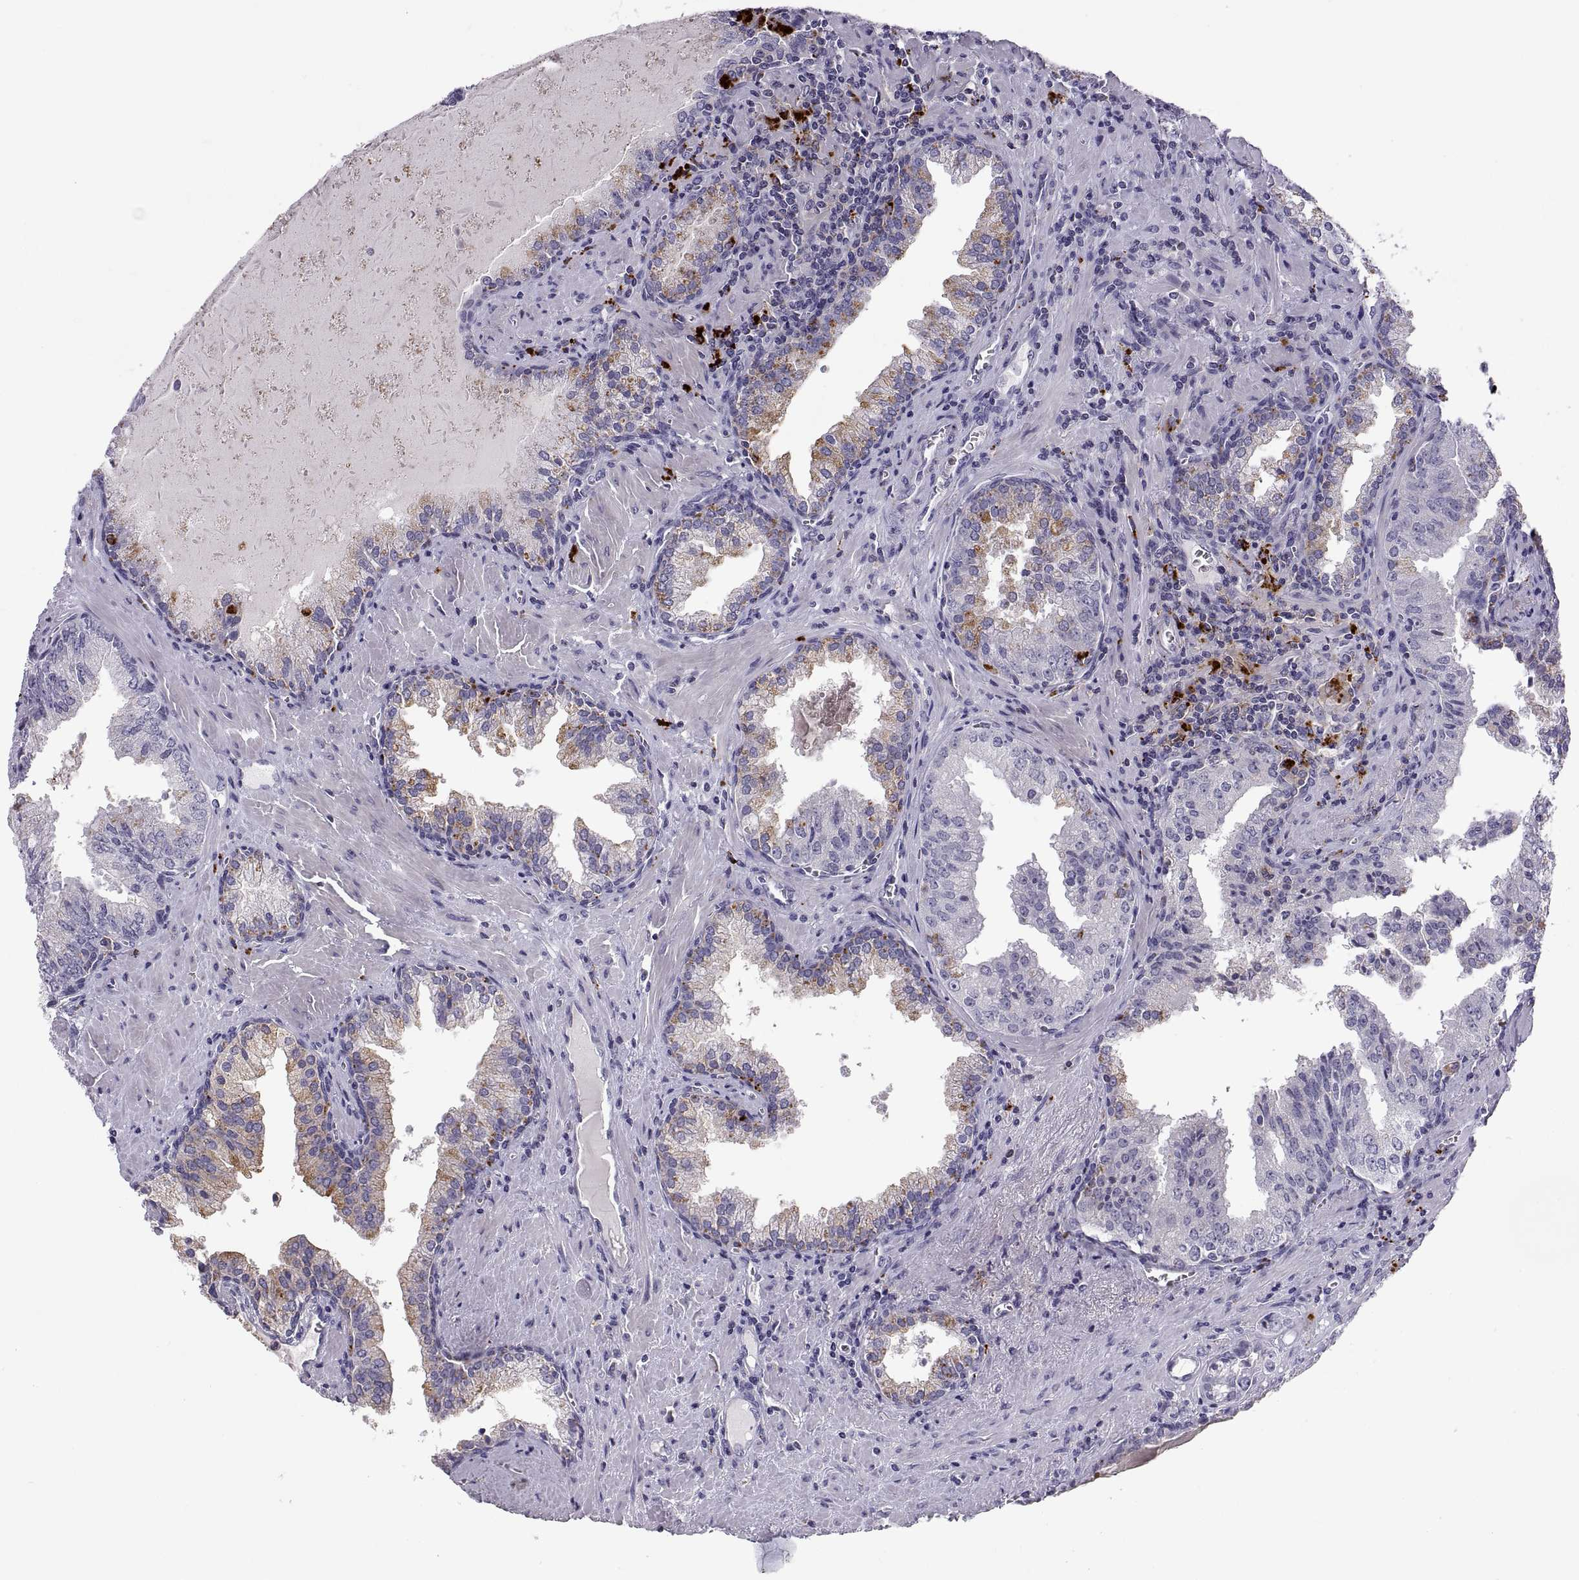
{"staining": {"intensity": "moderate", "quantity": "<25%", "location": "cytoplasmic/membranous"}, "tissue": "prostate cancer", "cell_type": "Tumor cells", "image_type": "cancer", "snomed": [{"axis": "morphology", "description": "Adenocarcinoma, High grade"}, {"axis": "topography", "description": "Prostate"}], "caption": "IHC (DAB) staining of adenocarcinoma (high-grade) (prostate) exhibits moderate cytoplasmic/membranous protein expression in about <25% of tumor cells.", "gene": "RGS19", "patient": {"sex": "male", "age": 68}}